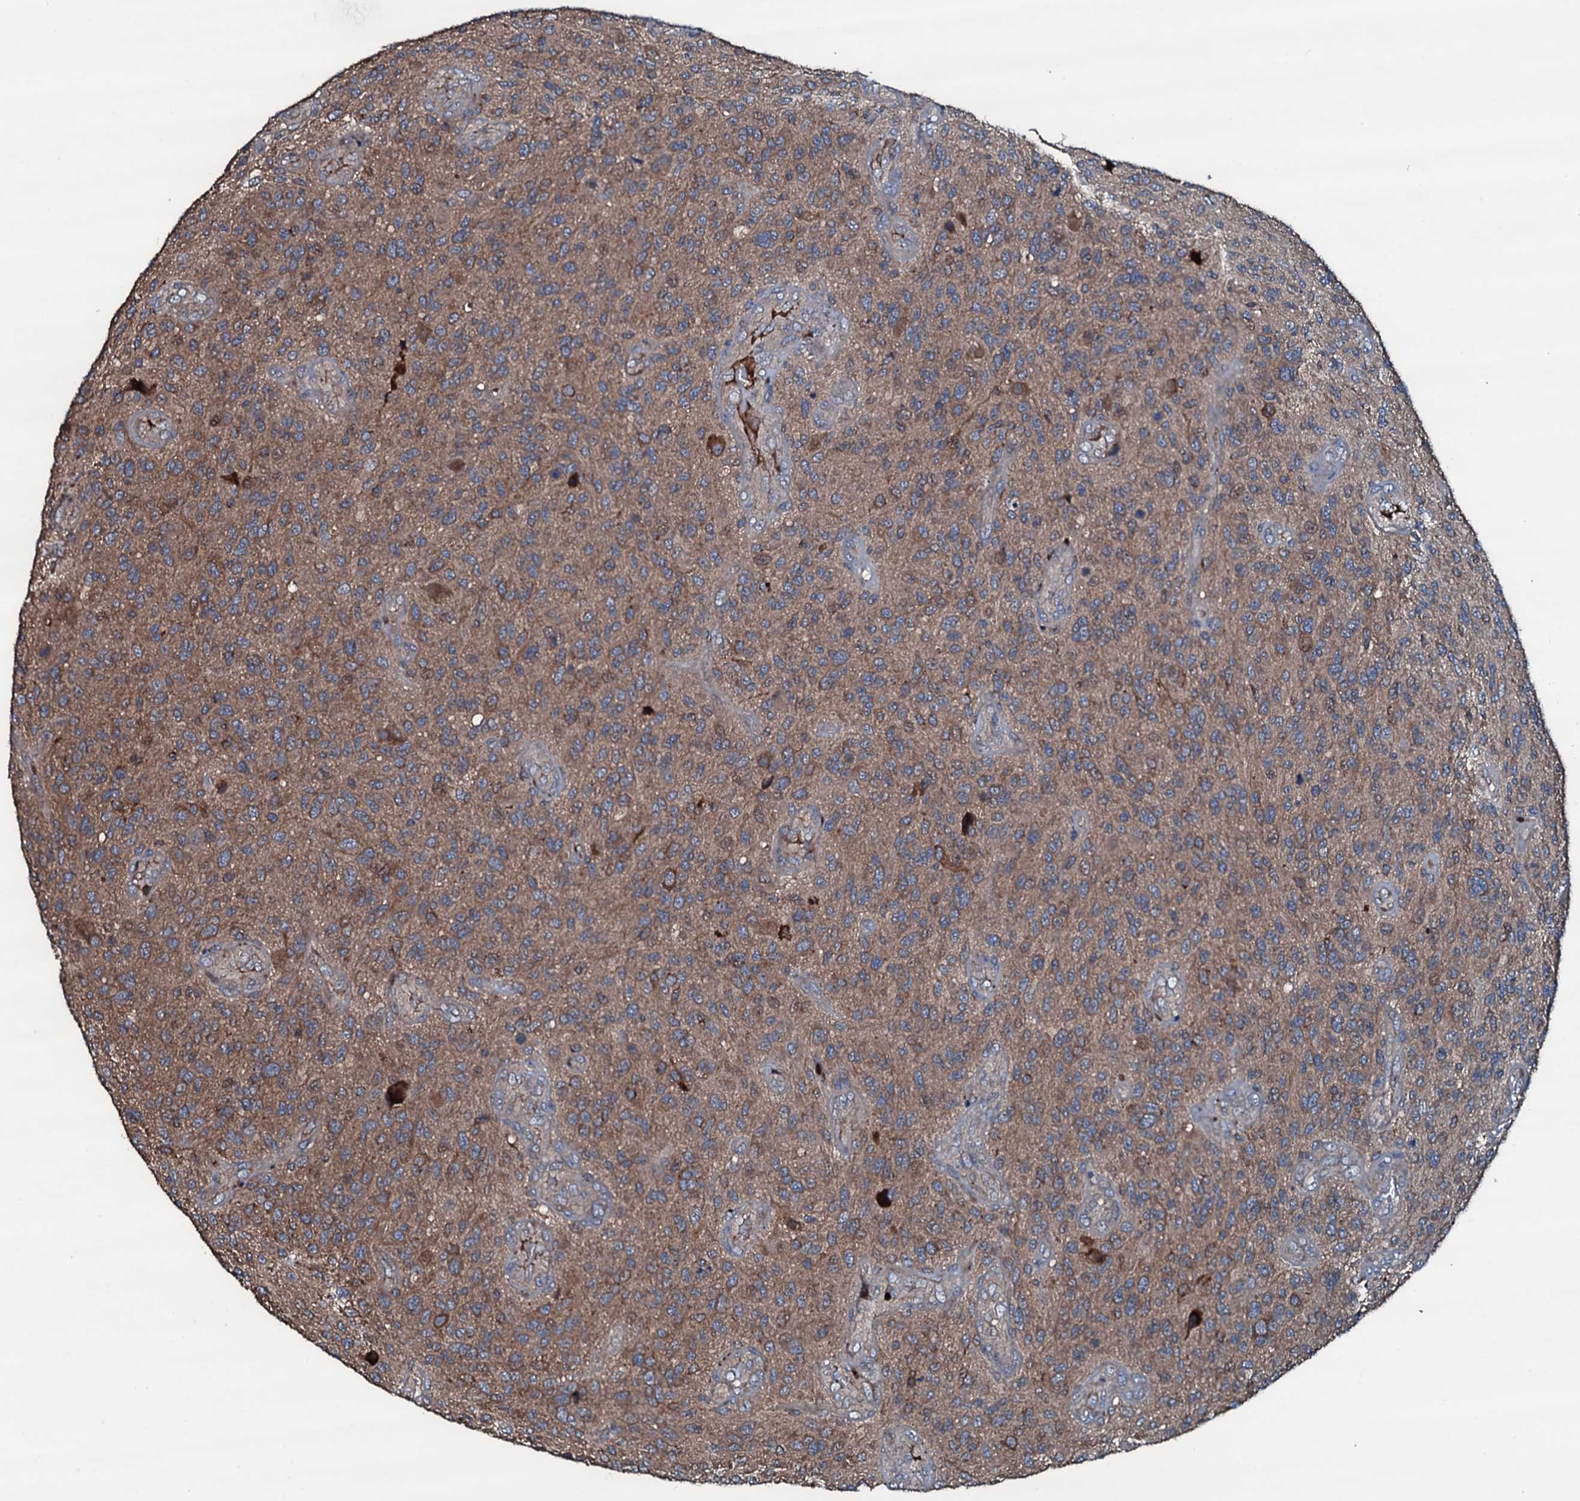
{"staining": {"intensity": "moderate", "quantity": ">75%", "location": "cytoplasmic/membranous"}, "tissue": "glioma", "cell_type": "Tumor cells", "image_type": "cancer", "snomed": [{"axis": "morphology", "description": "Glioma, malignant, High grade"}, {"axis": "topography", "description": "Brain"}], "caption": "A medium amount of moderate cytoplasmic/membranous expression is seen in about >75% of tumor cells in glioma tissue.", "gene": "AARS1", "patient": {"sex": "male", "age": 47}}